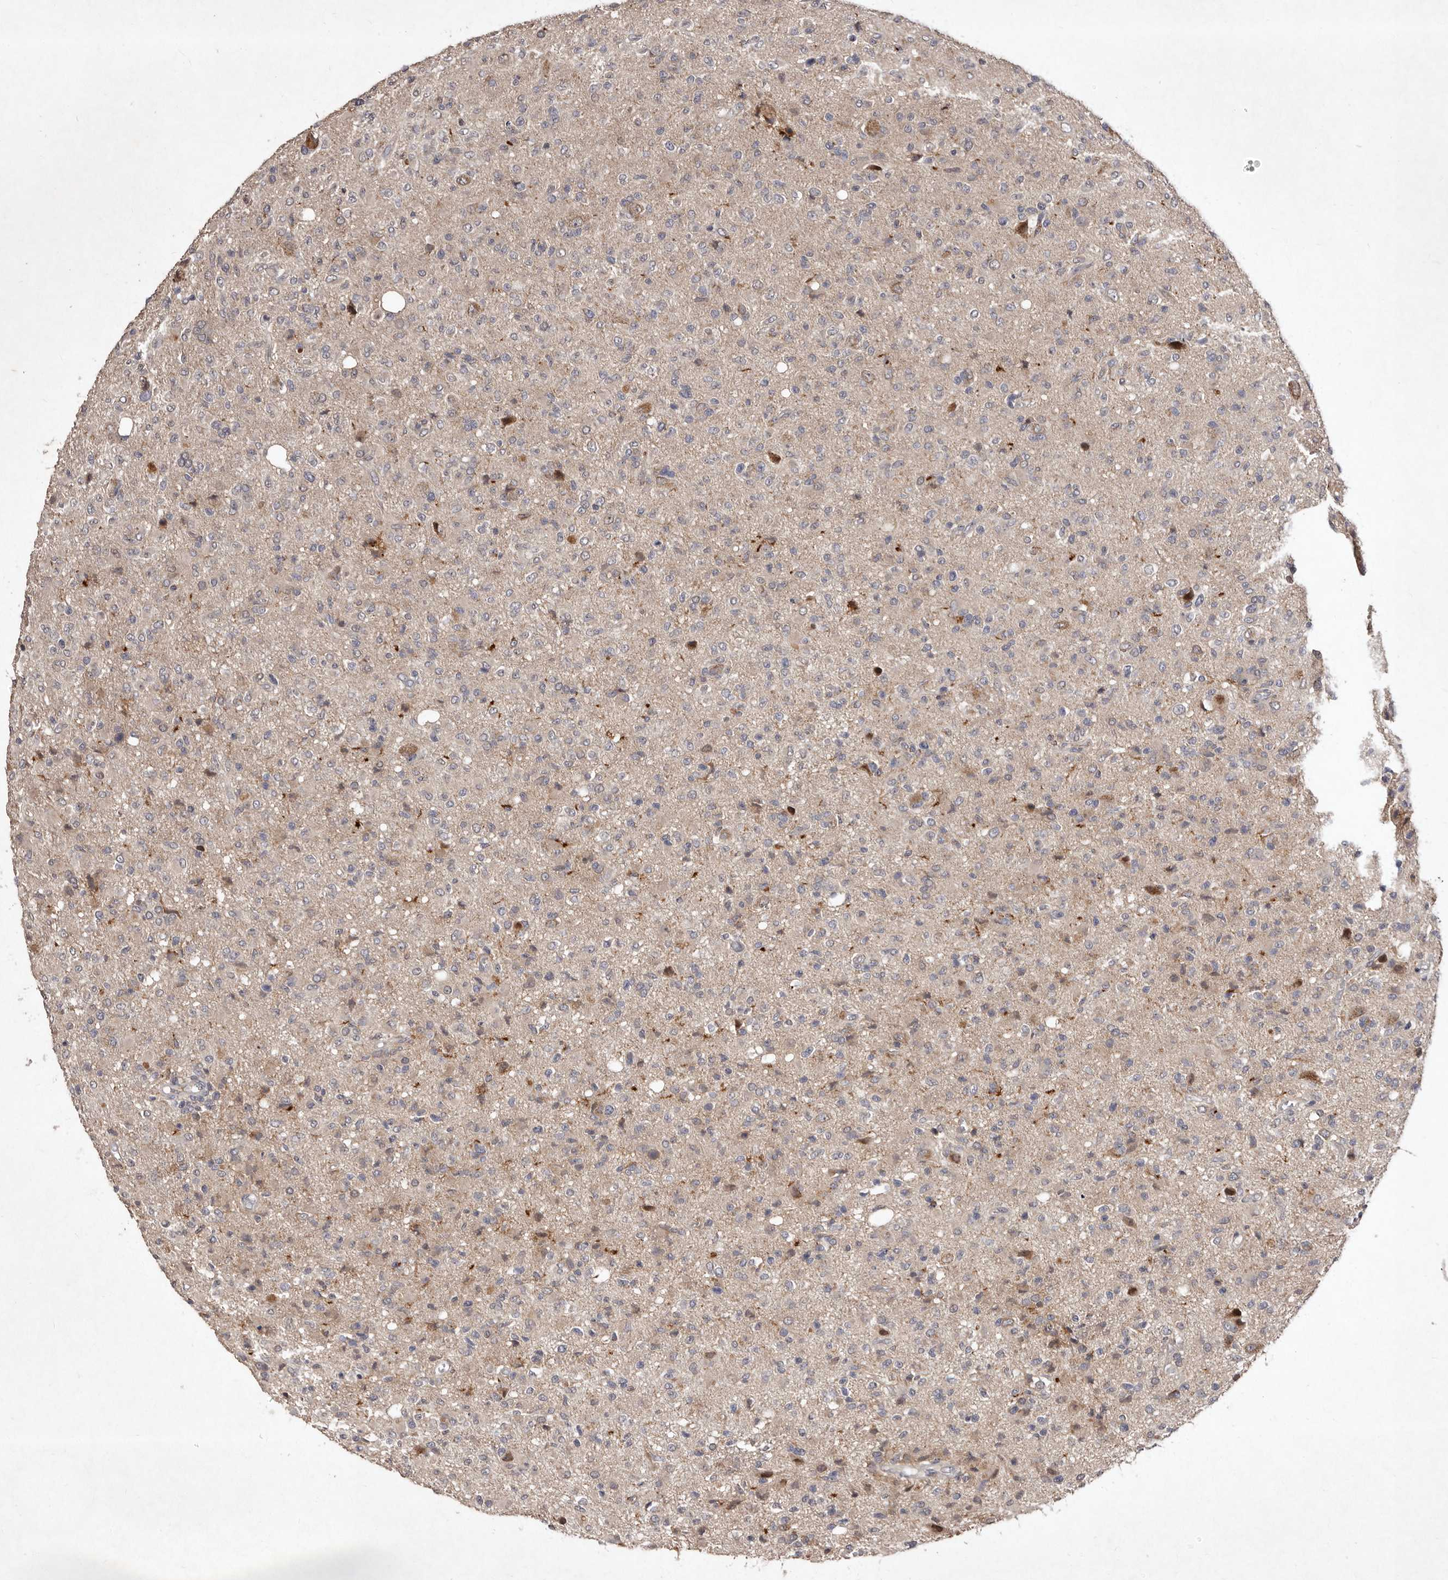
{"staining": {"intensity": "weak", "quantity": "25%-75%", "location": "cytoplasmic/membranous"}, "tissue": "glioma", "cell_type": "Tumor cells", "image_type": "cancer", "snomed": [{"axis": "morphology", "description": "Glioma, malignant, High grade"}, {"axis": "topography", "description": "Brain"}], "caption": "A brown stain labels weak cytoplasmic/membranous expression of a protein in glioma tumor cells.", "gene": "FLAD1", "patient": {"sex": "female", "age": 57}}